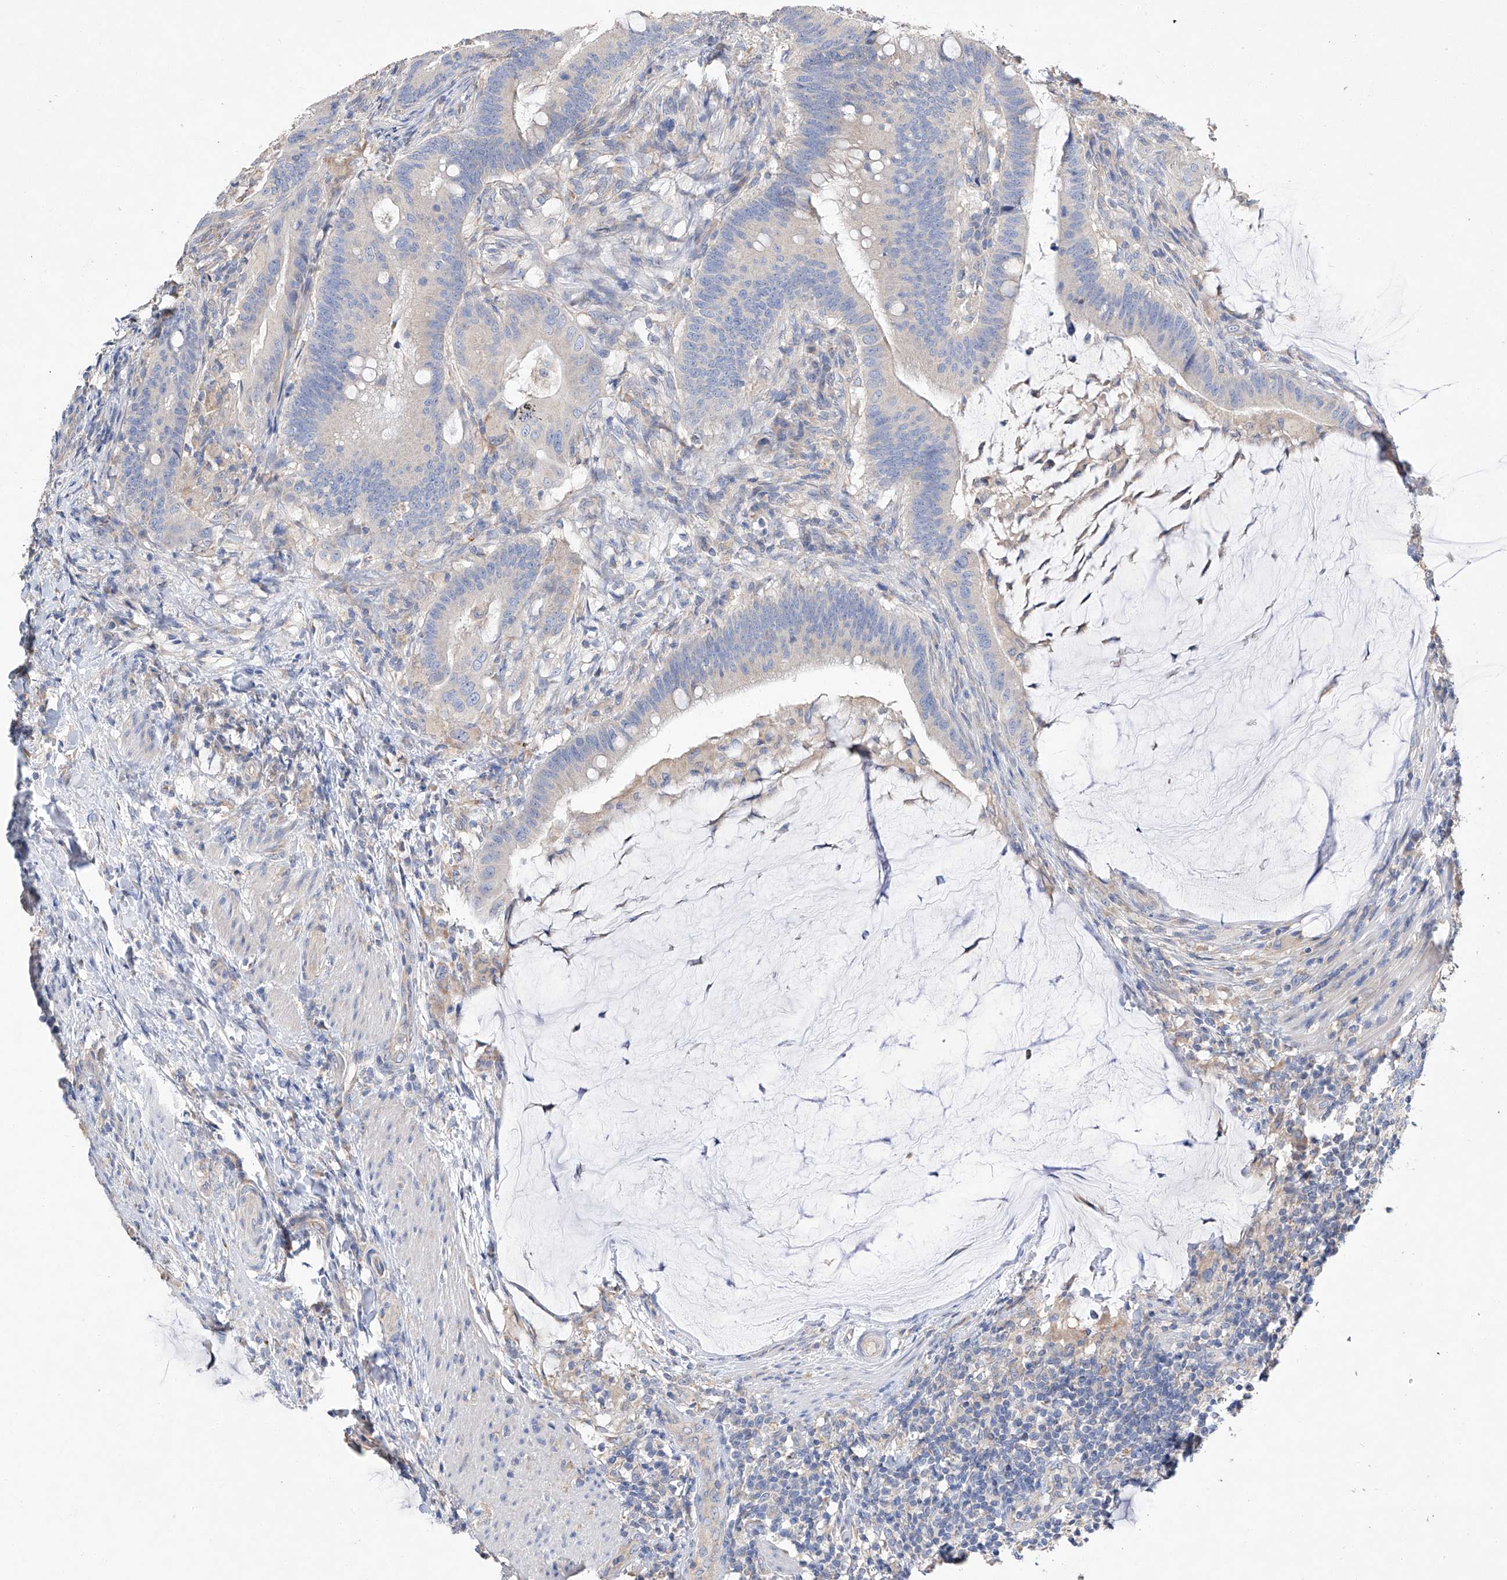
{"staining": {"intensity": "negative", "quantity": "none", "location": "none"}, "tissue": "colorectal cancer", "cell_type": "Tumor cells", "image_type": "cancer", "snomed": [{"axis": "morphology", "description": "Adenocarcinoma, NOS"}, {"axis": "topography", "description": "Colon"}], "caption": "The histopathology image reveals no staining of tumor cells in colorectal cancer. (Brightfield microscopy of DAB (3,3'-diaminobenzidine) immunohistochemistry at high magnification).", "gene": "AMD1", "patient": {"sex": "female", "age": 66}}